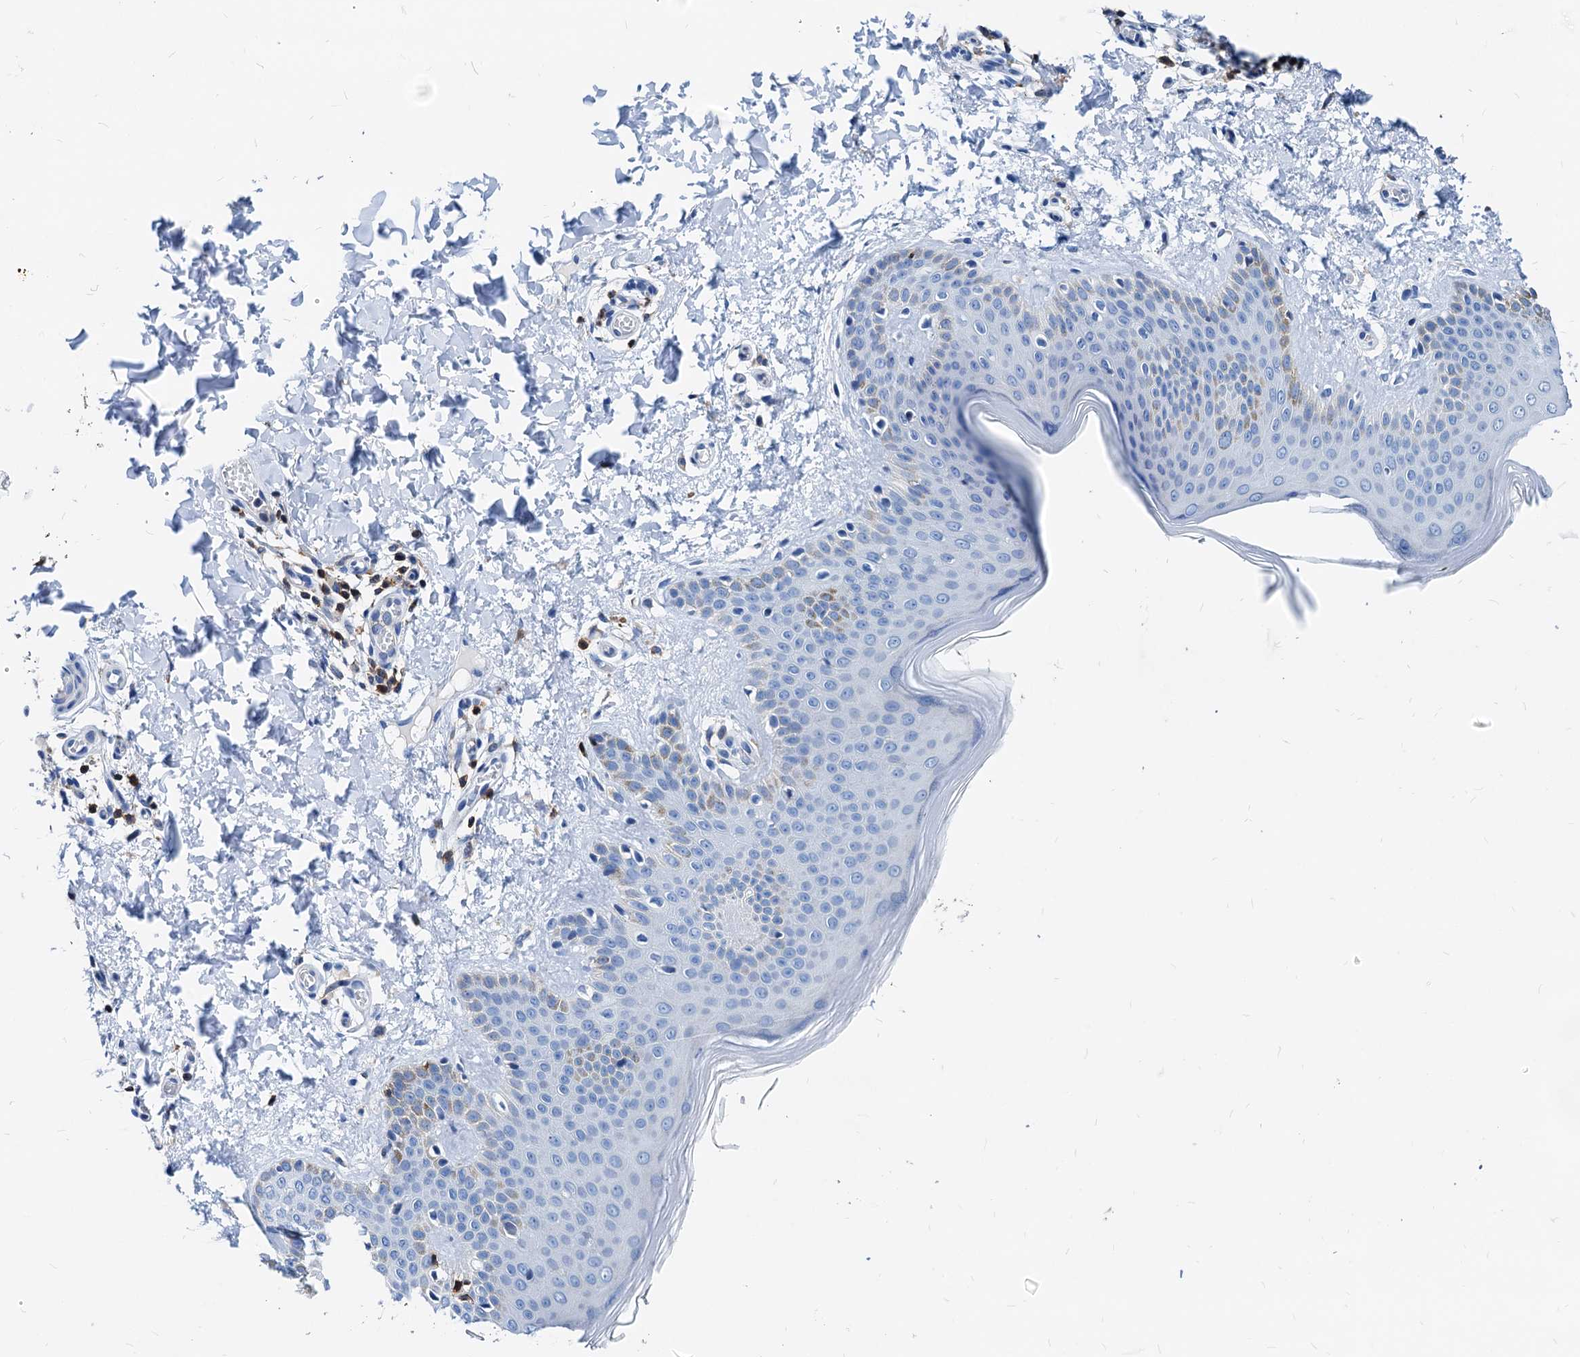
{"staining": {"intensity": "negative", "quantity": "none", "location": "none"}, "tissue": "skin", "cell_type": "Fibroblasts", "image_type": "normal", "snomed": [{"axis": "morphology", "description": "Normal tissue, NOS"}, {"axis": "topography", "description": "Skin"}], "caption": "The photomicrograph reveals no staining of fibroblasts in unremarkable skin.", "gene": "LCP2", "patient": {"sex": "male", "age": 36}}